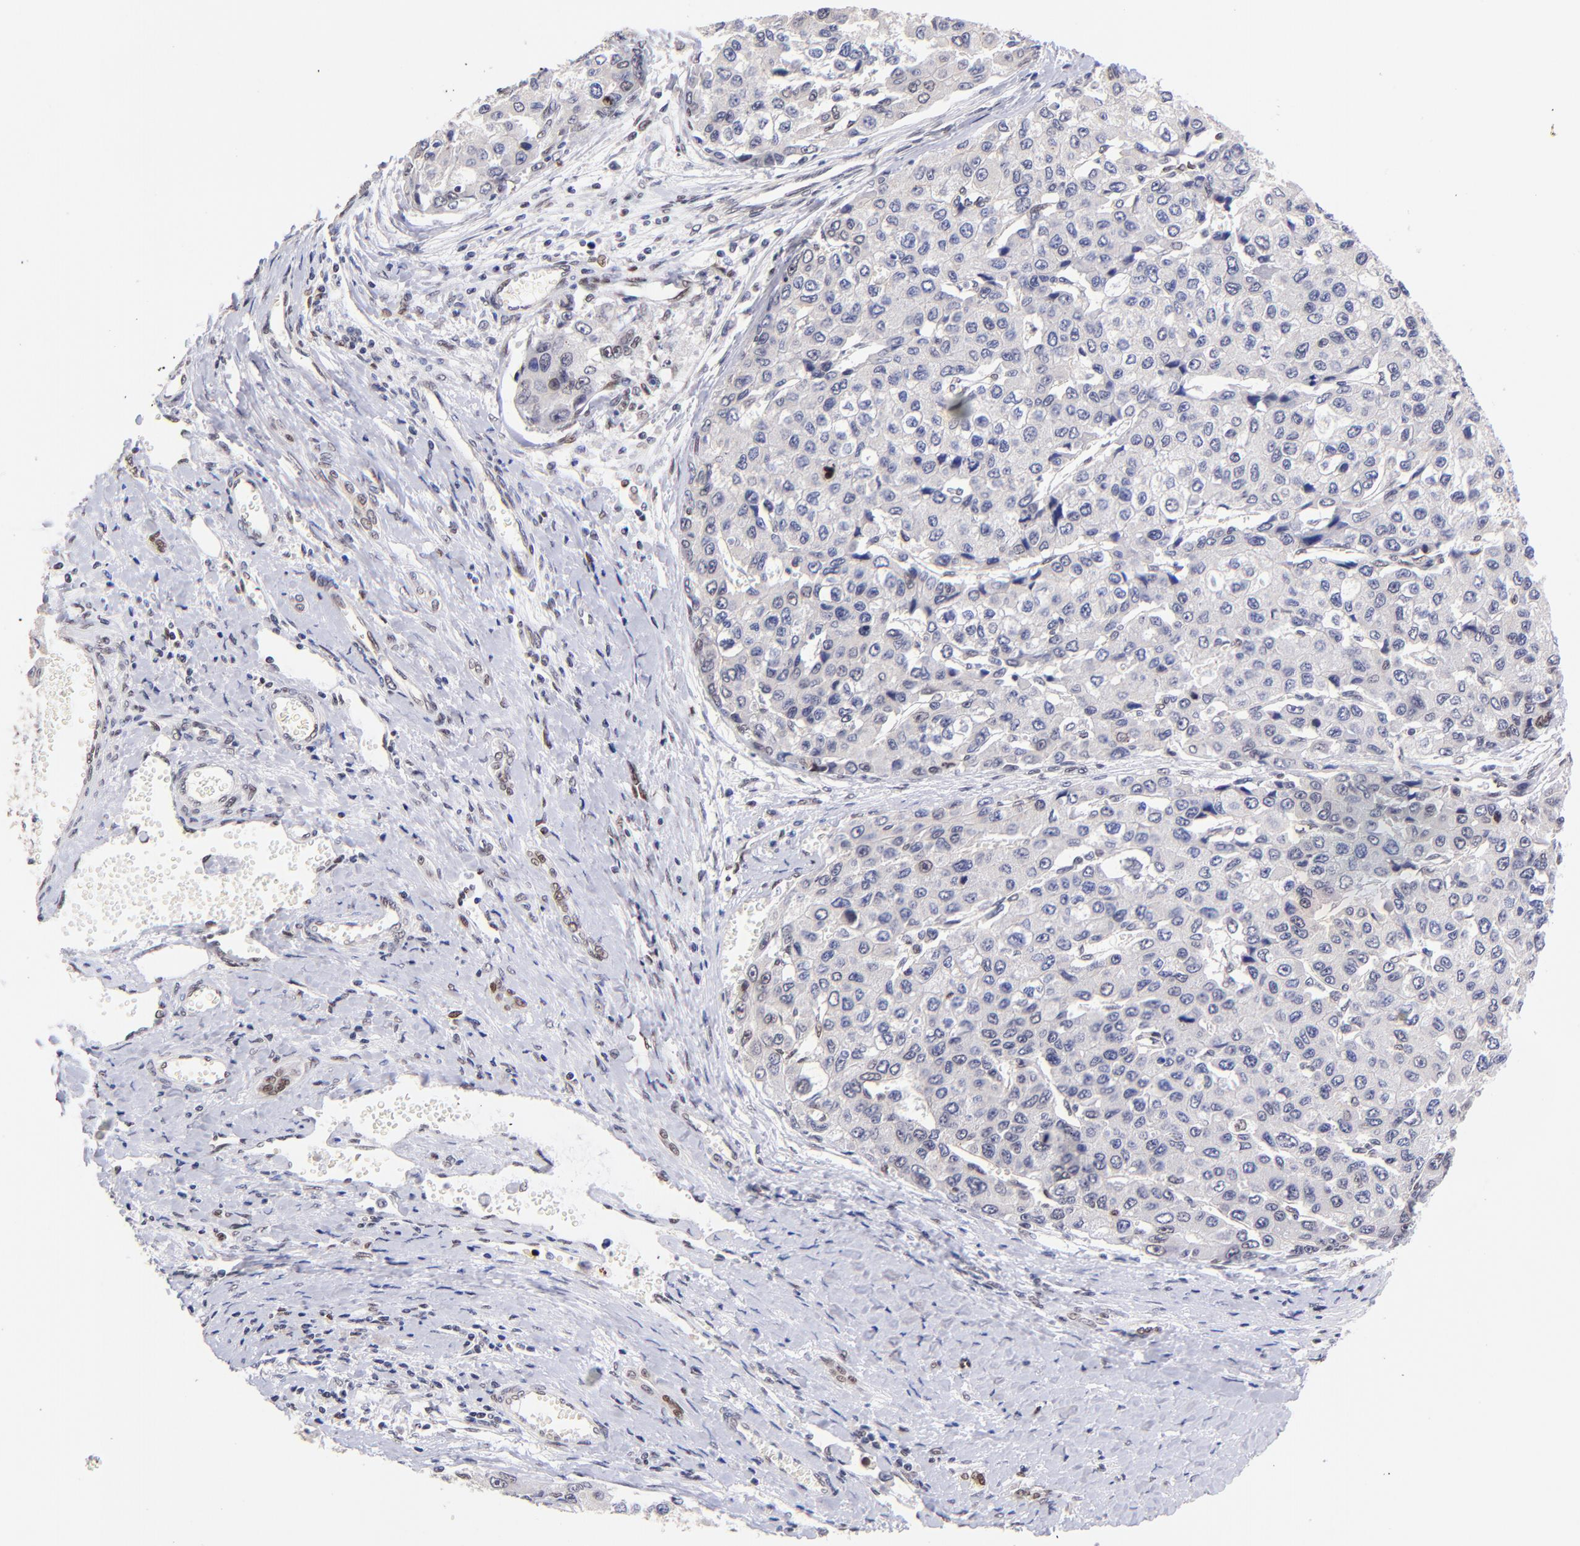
{"staining": {"intensity": "weak", "quantity": "<25%", "location": "nuclear"}, "tissue": "liver cancer", "cell_type": "Tumor cells", "image_type": "cancer", "snomed": [{"axis": "morphology", "description": "Carcinoma, Hepatocellular, NOS"}, {"axis": "topography", "description": "Liver"}], "caption": "This is a photomicrograph of immunohistochemistry staining of liver hepatocellular carcinoma, which shows no positivity in tumor cells.", "gene": "MIDEAS", "patient": {"sex": "female", "age": 66}}